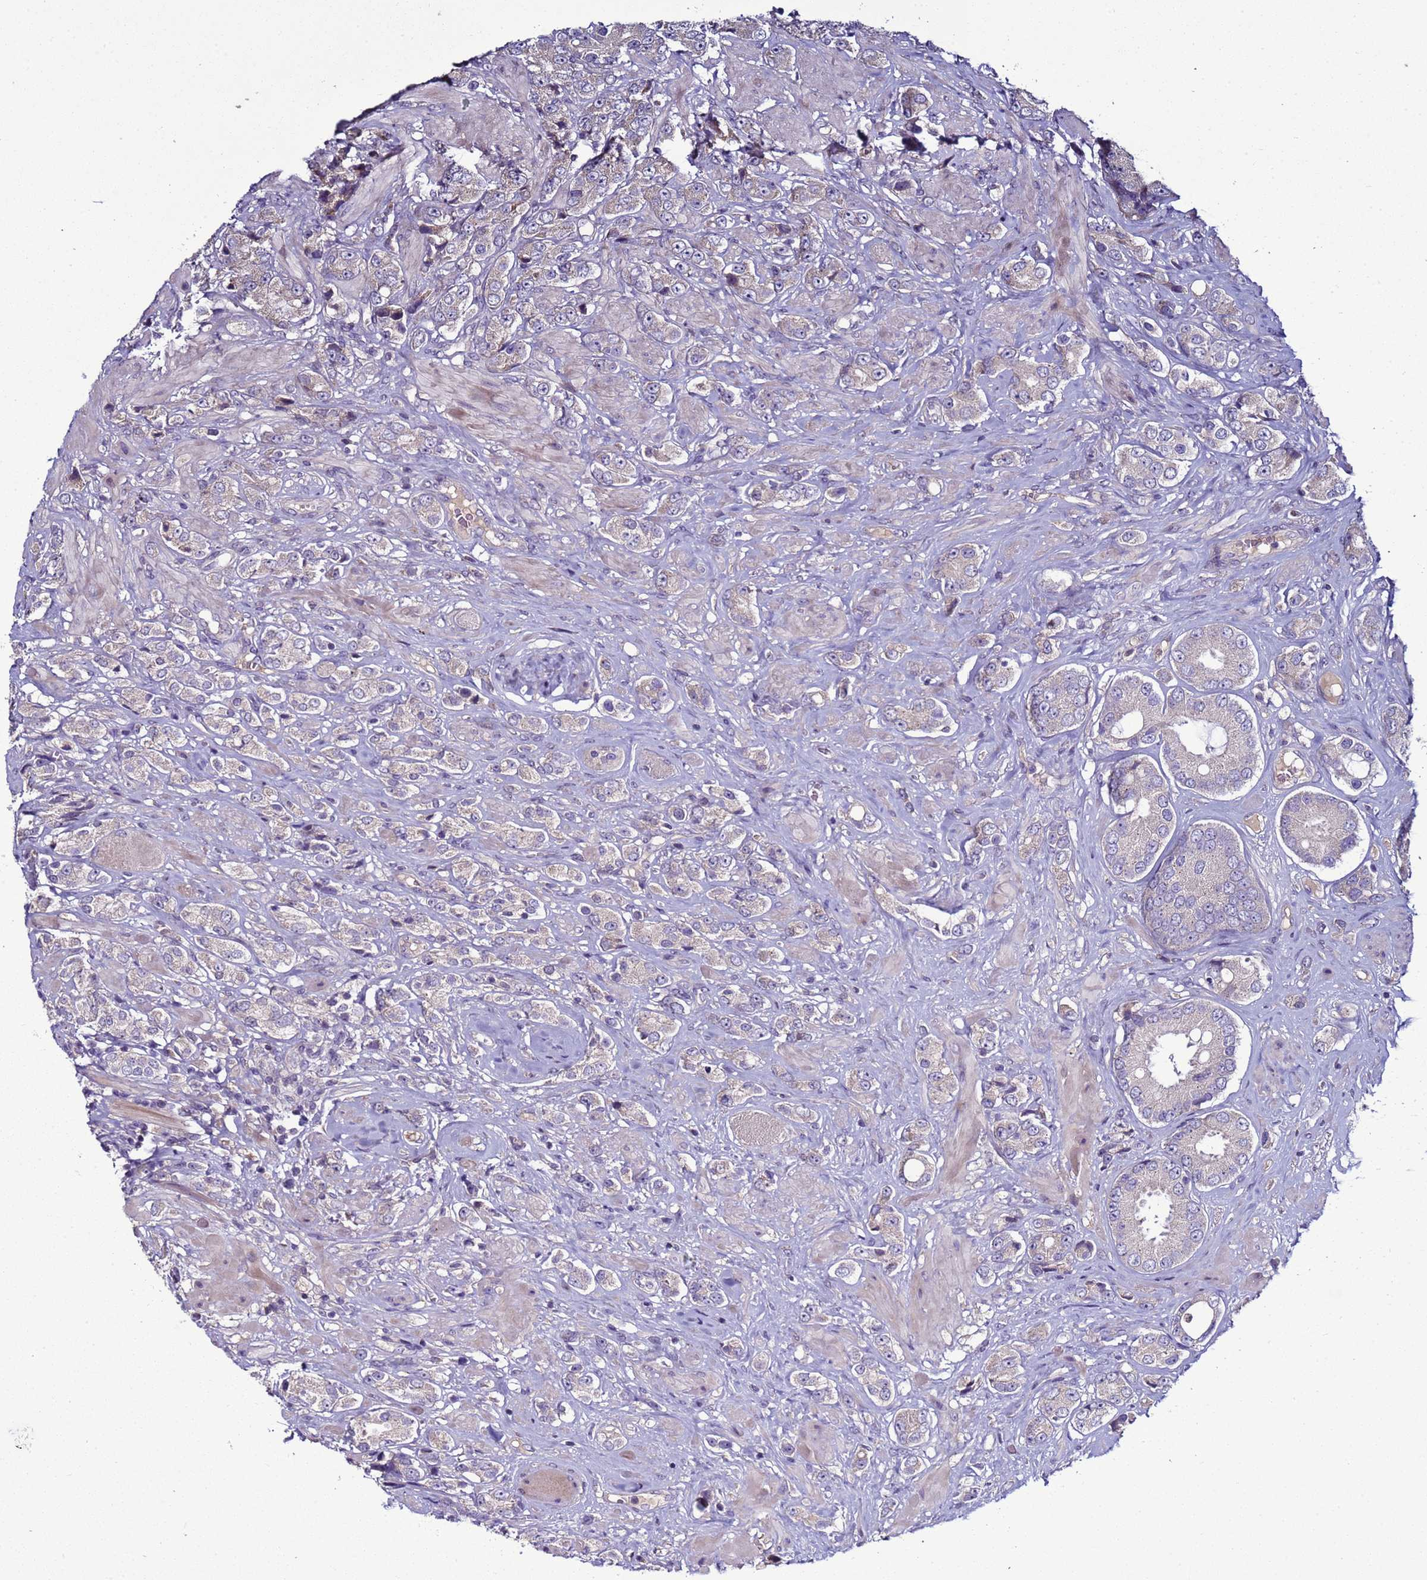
{"staining": {"intensity": "negative", "quantity": "none", "location": "none"}, "tissue": "prostate cancer", "cell_type": "Tumor cells", "image_type": "cancer", "snomed": [{"axis": "morphology", "description": "Adenocarcinoma, High grade"}, {"axis": "topography", "description": "Prostate and seminal vesicle, NOS"}], "caption": "Prostate cancer (adenocarcinoma (high-grade)) was stained to show a protein in brown. There is no significant positivity in tumor cells.", "gene": "RABL2B", "patient": {"sex": "male", "age": 64}}